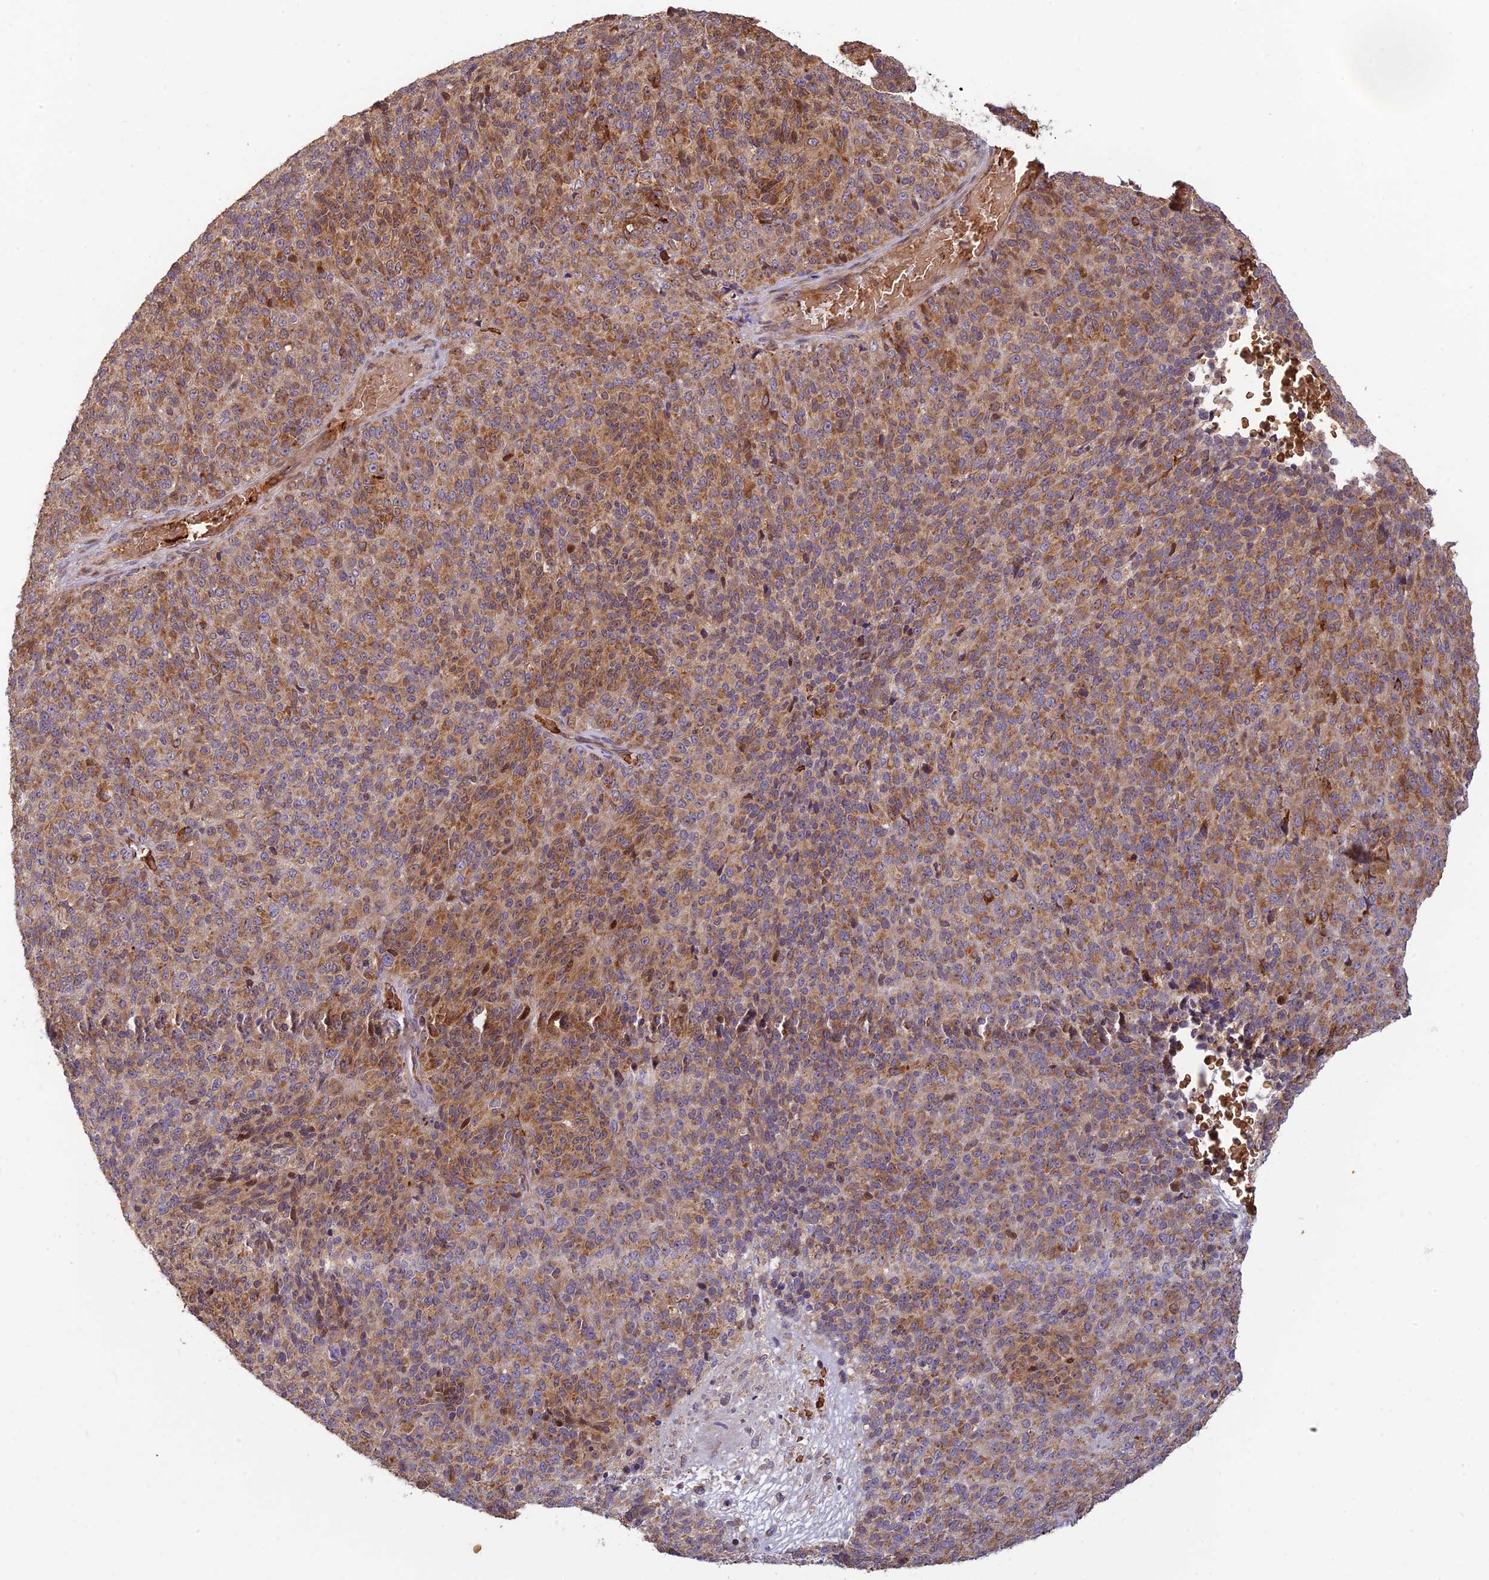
{"staining": {"intensity": "moderate", "quantity": ">75%", "location": "cytoplasmic/membranous"}, "tissue": "melanoma", "cell_type": "Tumor cells", "image_type": "cancer", "snomed": [{"axis": "morphology", "description": "Malignant melanoma, Metastatic site"}, {"axis": "topography", "description": "Brain"}], "caption": "Human melanoma stained for a protein (brown) demonstrates moderate cytoplasmic/membranous positive positivity in about >75% of tumor cells.", "gene": "UFSP2", "patient": {"sex": "female", "age": 56}}